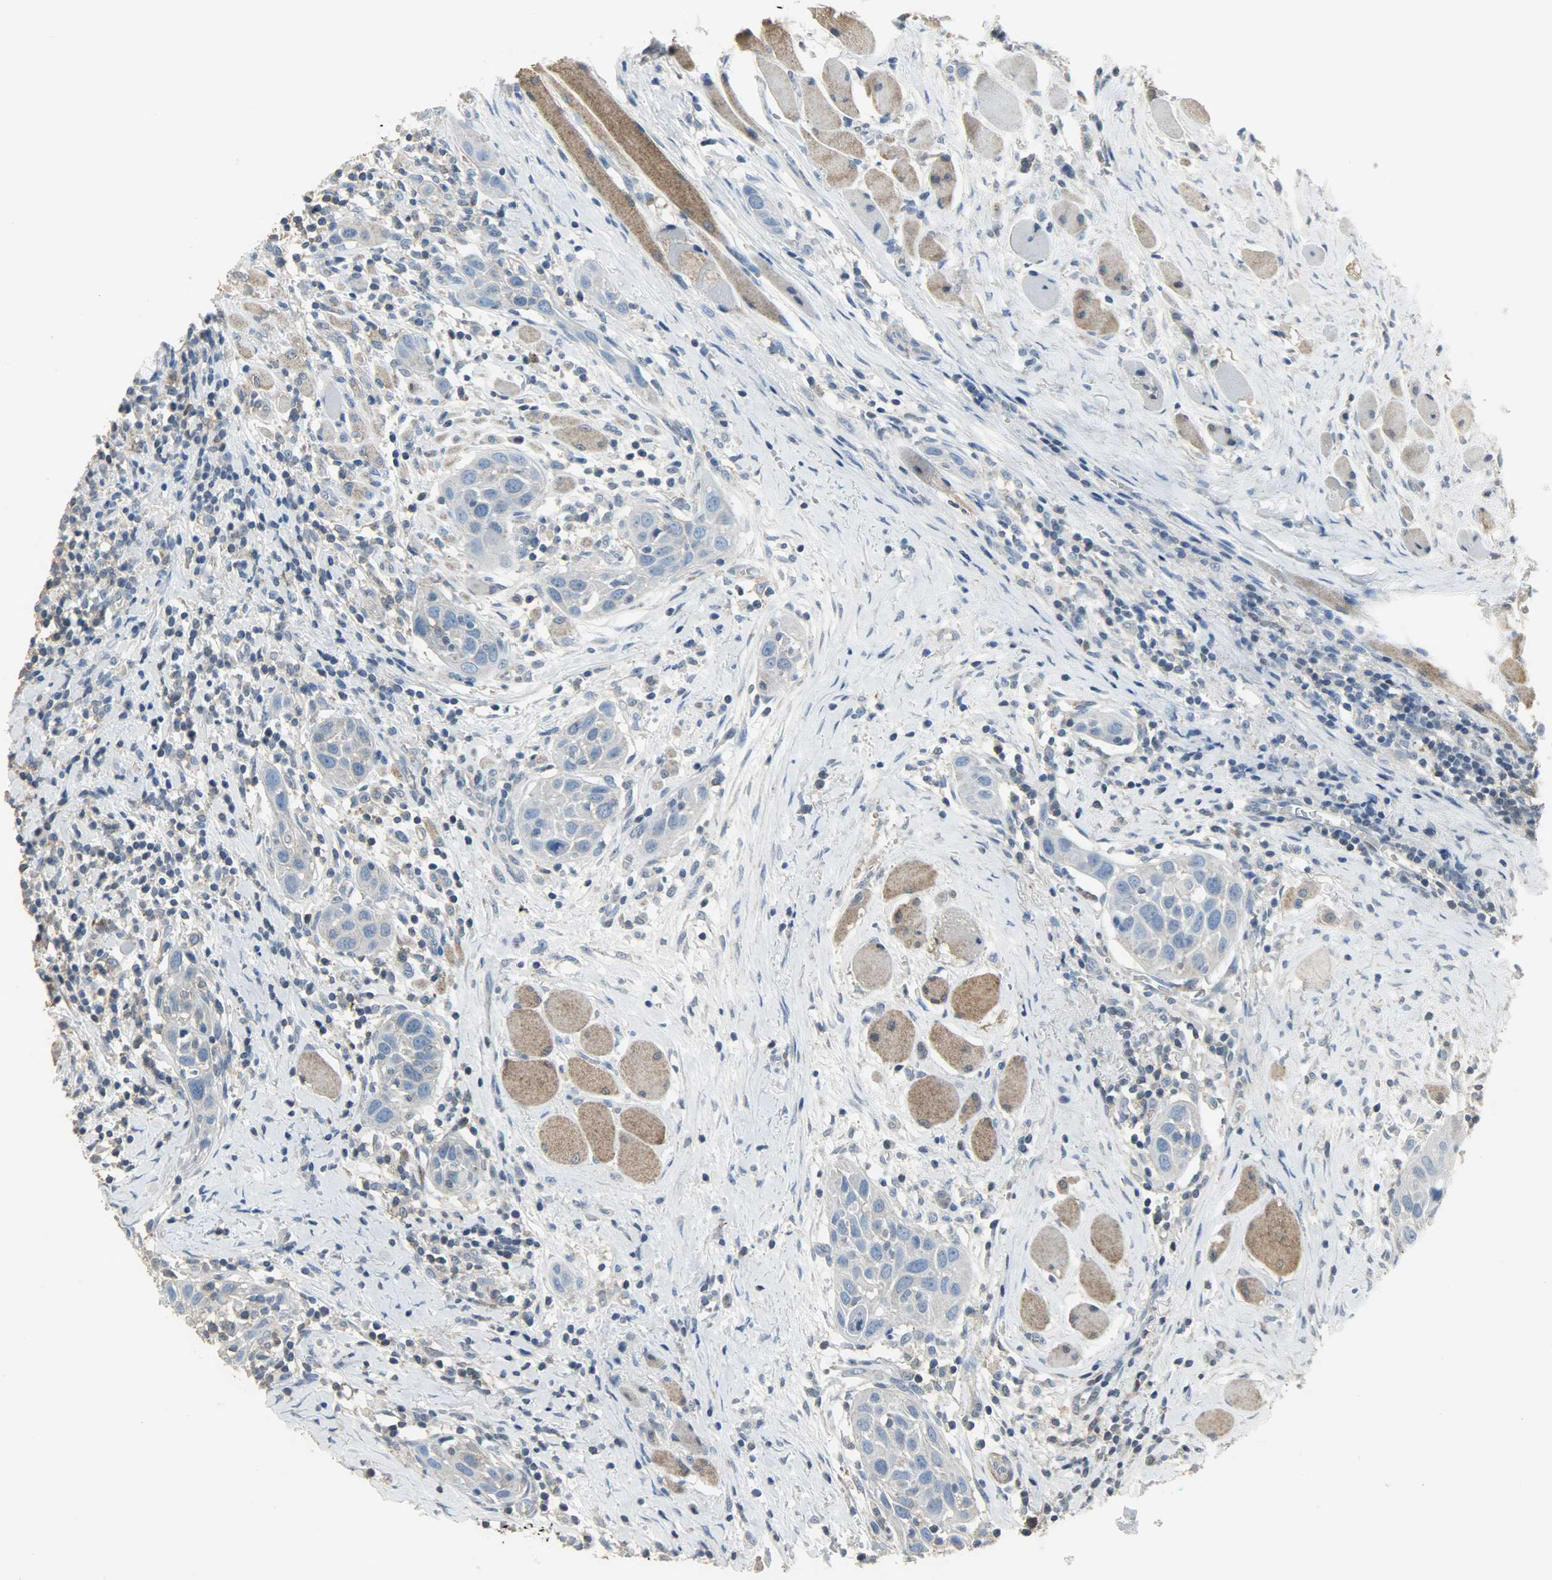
{"staining": {"intensity": "weak", "quantity": ">75%", "location": "cytoplasmic/membranous"}, "tissue": "head and neck cancer", "cell_type": "Tumor cells", "image_type": "cancer", "snomed": [{"axis": "morphology", "description": "Squamous cell carcinoma, NOS"}, {"axis": "topography", "description": "Oral tissue"}, {"axis": "topography", "description": "Head-Neck"}], "caption": "This image reveals head and neck cancer stained with IHC to label a protein in brown. The cytoplasmic/membranous of tumor cells show weak positivity for the protein. Nuclei are counter-stained blue.", "gene": "DNAJA4", "patient": {"sex": "female", "age": 50}}